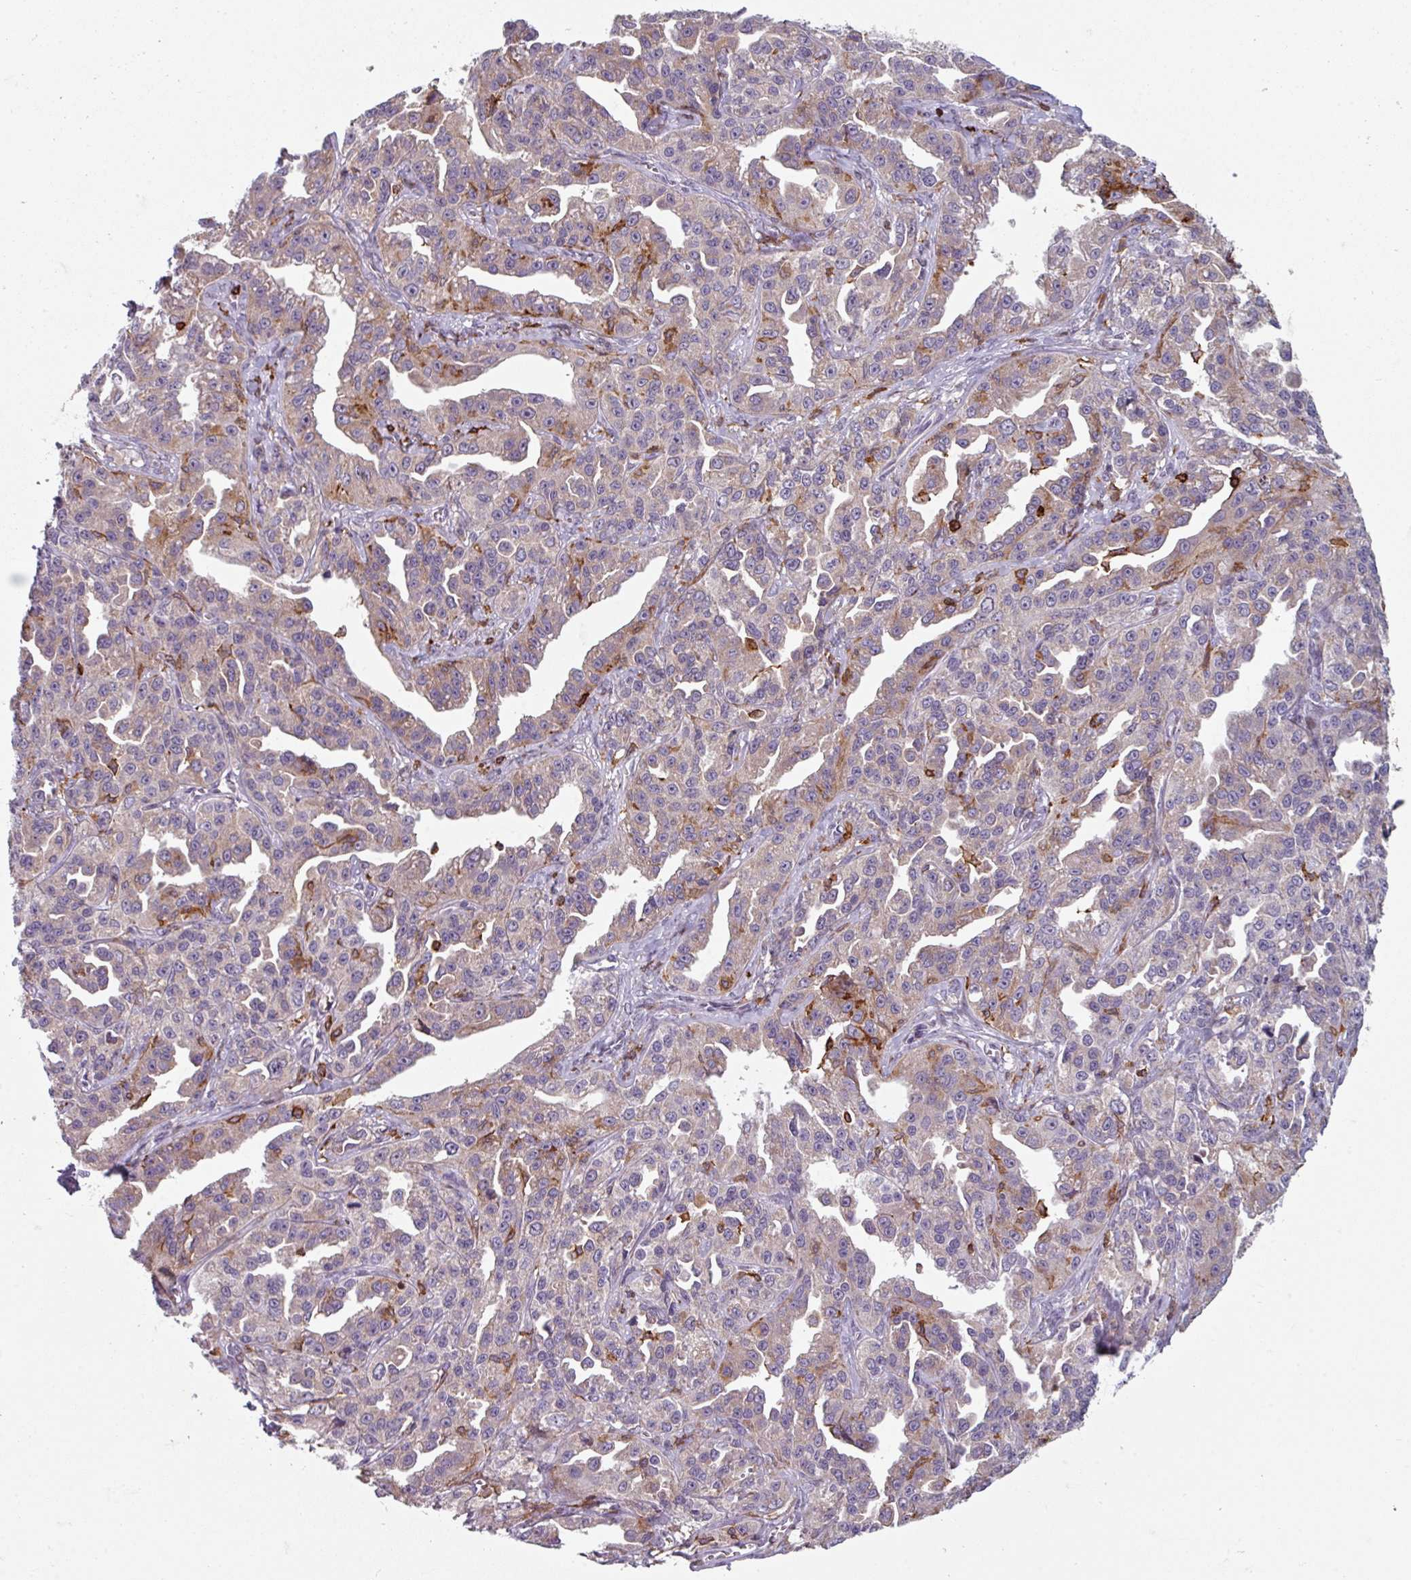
{"staining": {"intensity": "strong", "quantity": "<25%", "location": "cytoplasmic/membranous"}, "tissue": "ovarian cancer", "cell_type": "Tumor cells", "image_type": "cancer", "snomed": [{"axis": "morphology", "description": "Cystadenocarcinoma, serous, NOS"}, {"axis": "topography", "description": "Ovary"}], "caption": "Tumor cells reveal strong cytoplasmic/membranous positivity in approximately <25% of cells in serous cystadenocarcinoma (ovarian).", "gene": "NEDD9", "patient": {"sex": "female", "age": 75}}